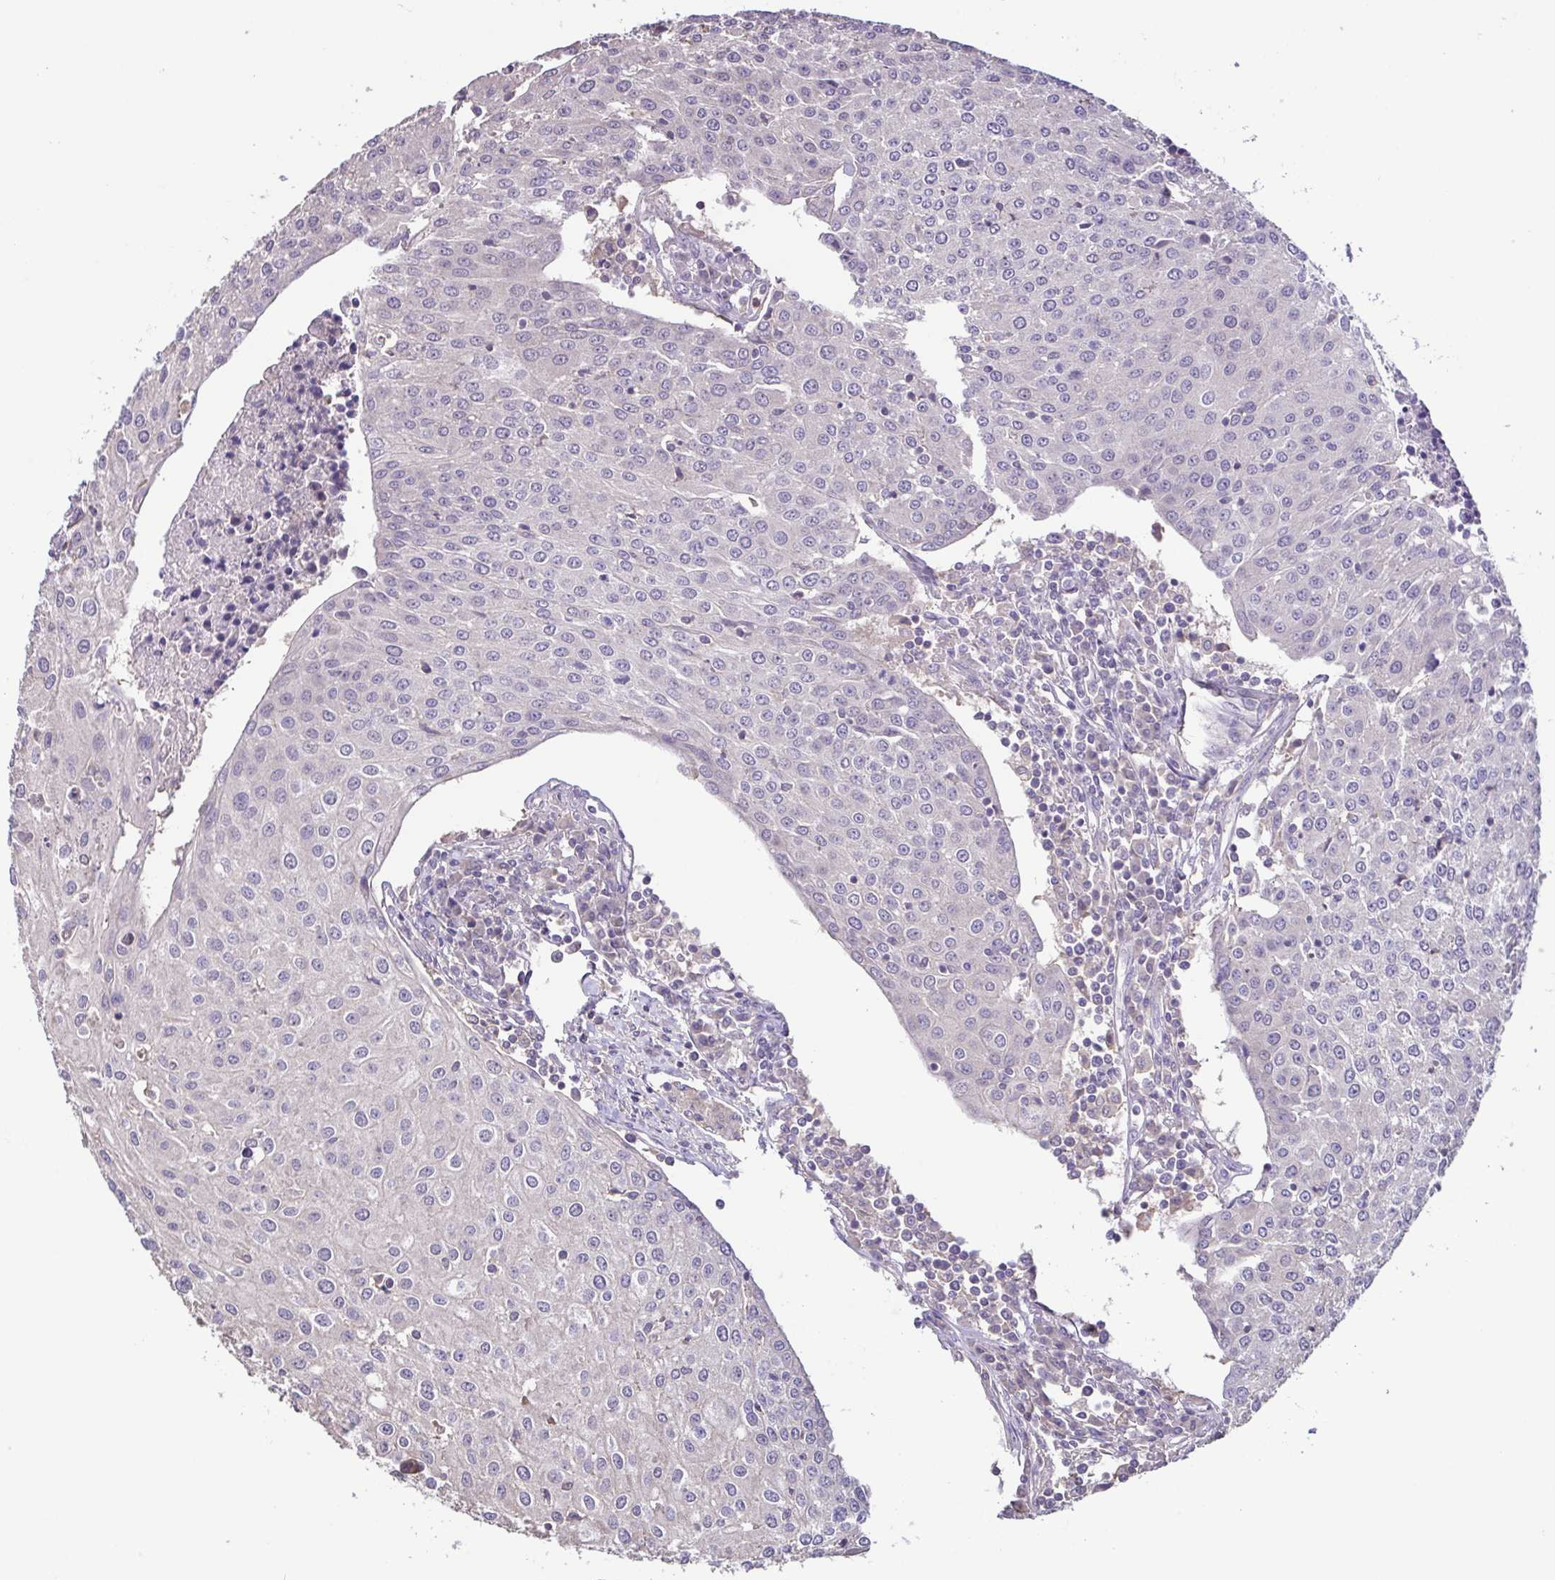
{"staining": {"intensity": "negative", "quantity": "none", "location": "none"}, "tissue": "urothelial cancer", "cell_type": "Tumor cells", "image_type": "cancer", "snomed": [{"axis": "morphology", "description": "Urothelial carcinoma, High grade"}, {"axis": "topography", "description": "Urinary bladder"}], "caption": "DAB (3,3'-diaminobenzidine) immunohistochemical staining of high-grade urothelial carcinoma reveals no significant staining in tumor cells.", "gene": "ACTRT2", "patient": {"sex": "female", "age": 85}}